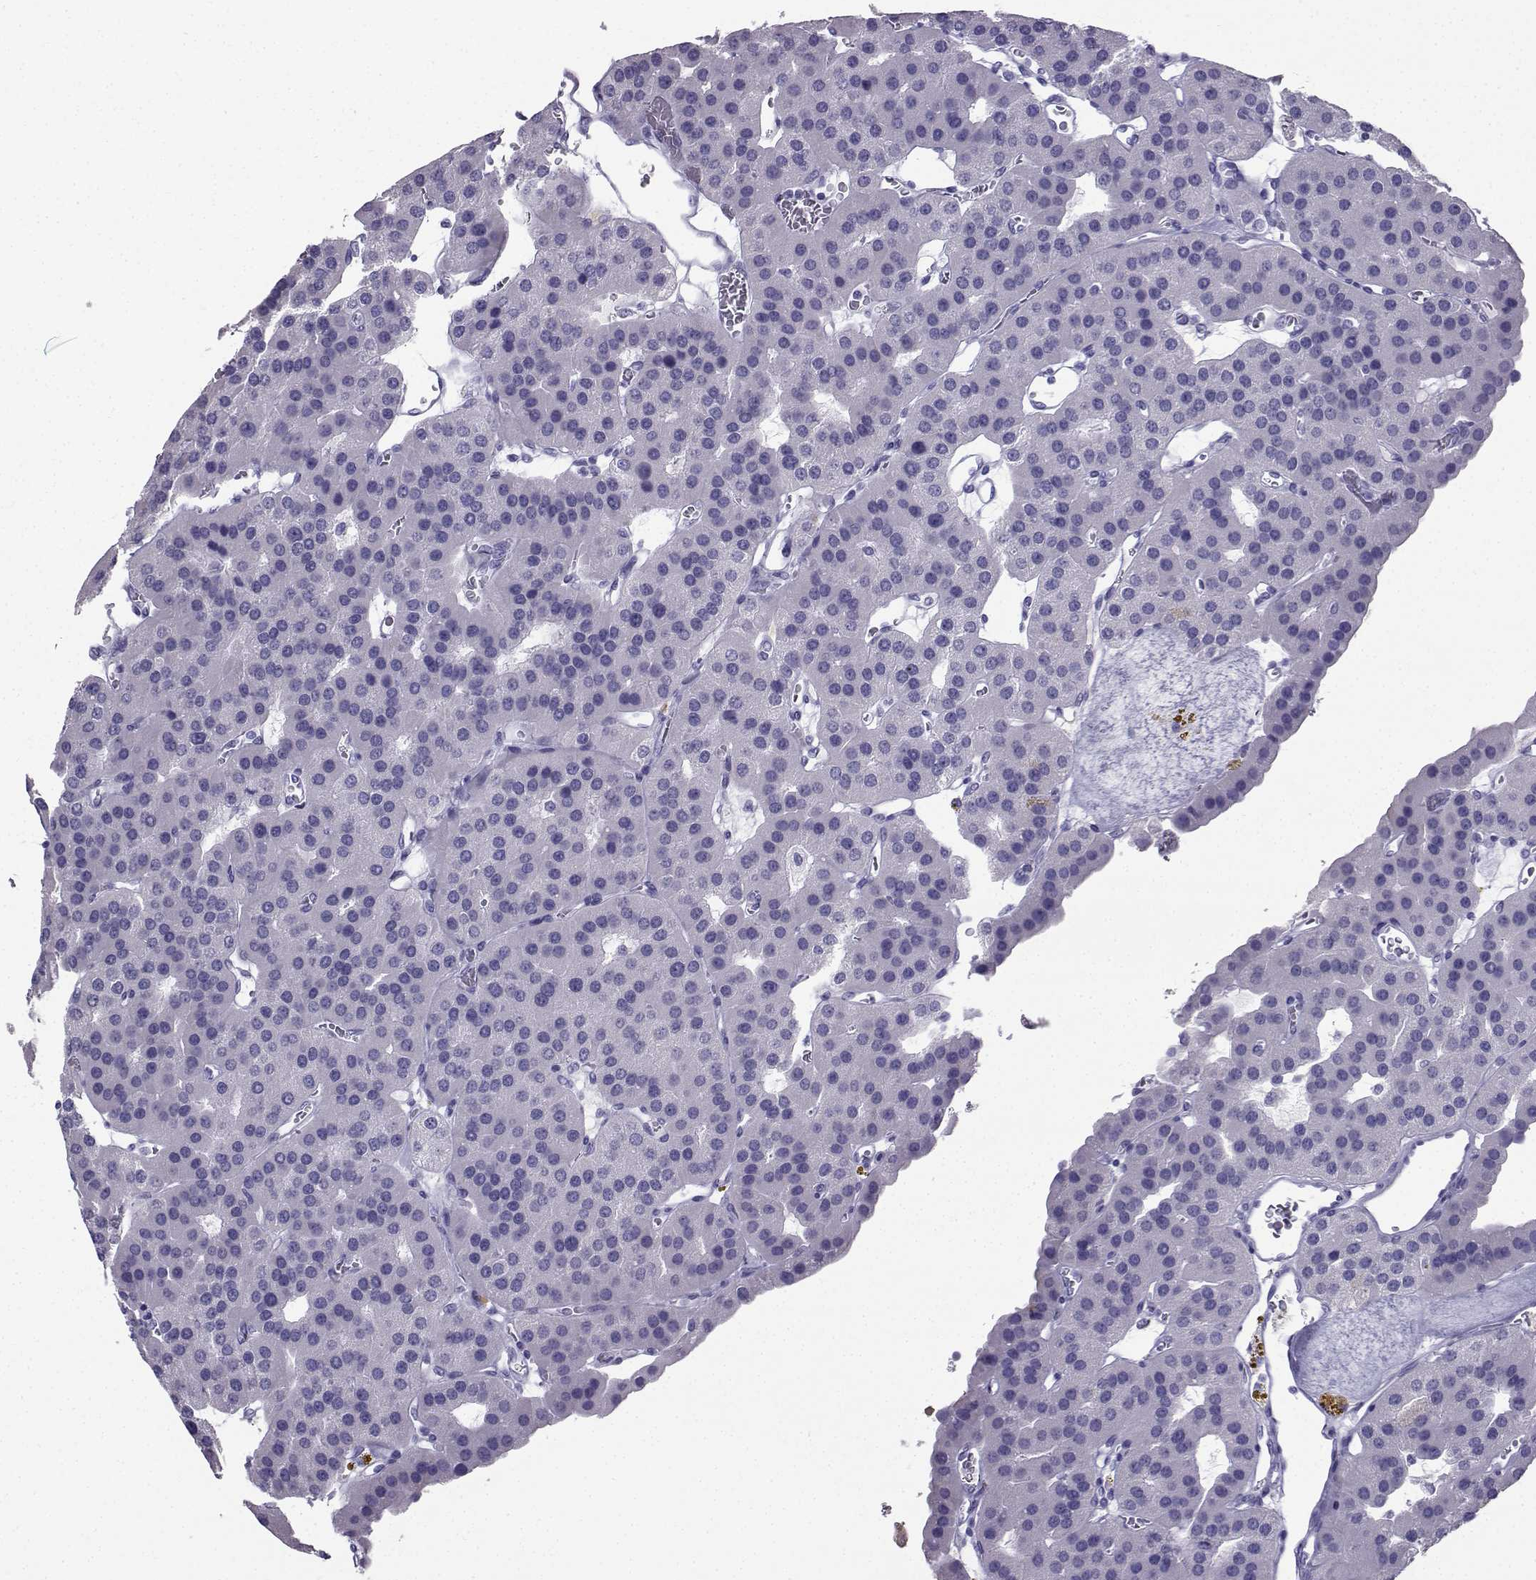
{"staining": {"intensity": "negative", "quantity": "none", "location": "none"}, "tissue": "parathyroid gland", "cell_type": "Glandular cells", "image_type": "normal", "snomed": [{"axis": "morphology", "description": "Normal tissue, NOS"}, {"axis": "morphology", "description": "Adenoma, NOS"}, {"axis": "topography", "description": "Parathyroid gland"}], "caption": "This photomicrograph is of benign parathyroid gland stained with IHC to label a protein in brown with the nuclei are counter-stained blue. There is no staining in glandular cells. (Immunohistochemistry (ihc), brightfield microscopy, high magnification).", "gene": "SLC18A2", "patient": {"sex": "female", "age": 86}}